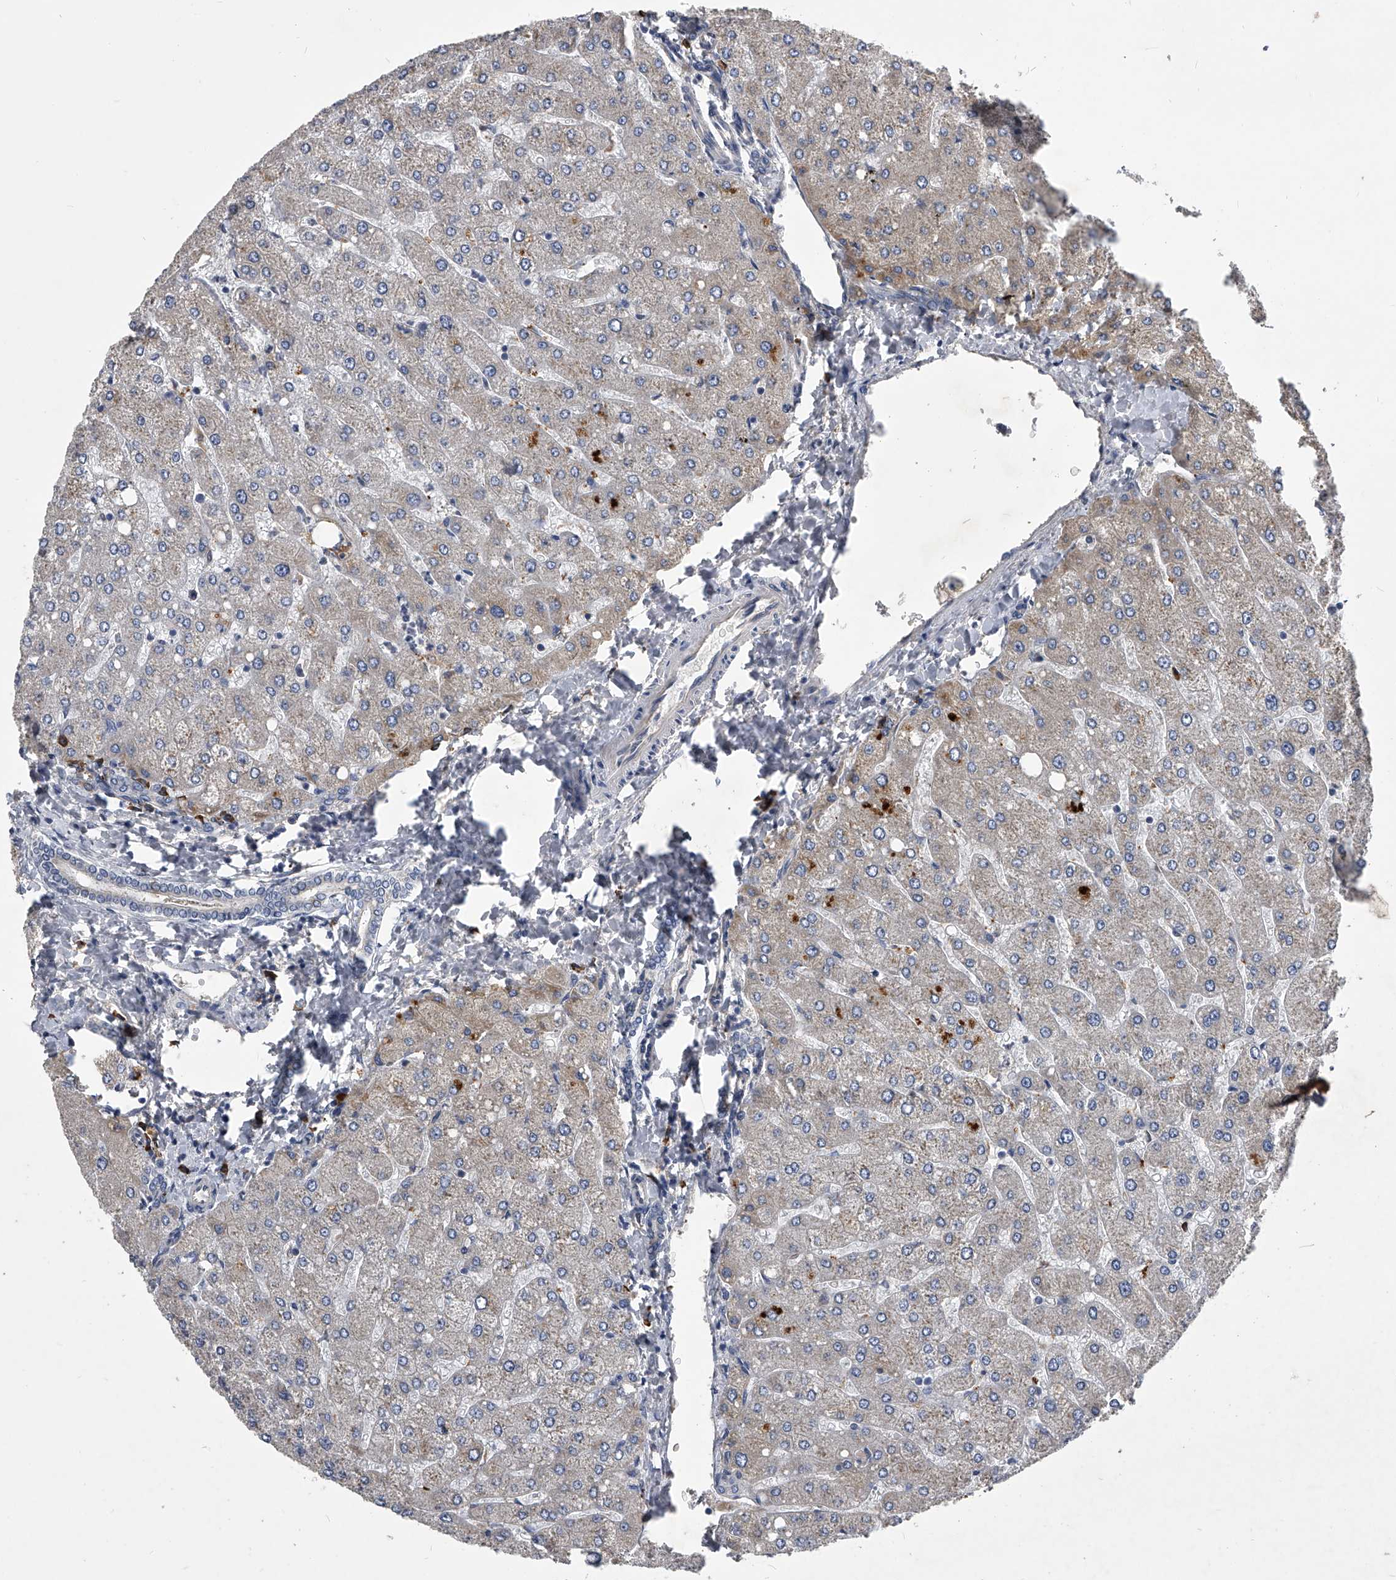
{"staining": {"intensity": "negative", "quantity": "none", "location": "none"}, "tissue": "liver", "cell_type": "Cholangiocytes", "image_type": "normal", "snomed": [{"axis": "morphology", "description": "Normal tissue, NOS"}, {"axis": "topography", "description": "Liver"}], "caption": "The micrograph demonstrates no significant staining in cholangiocytes of liver. (Brightfield microscopy of DAB IHC at high magnification).", "gene": "CCR4", "patient": {"sex": "male", "age": 55}}